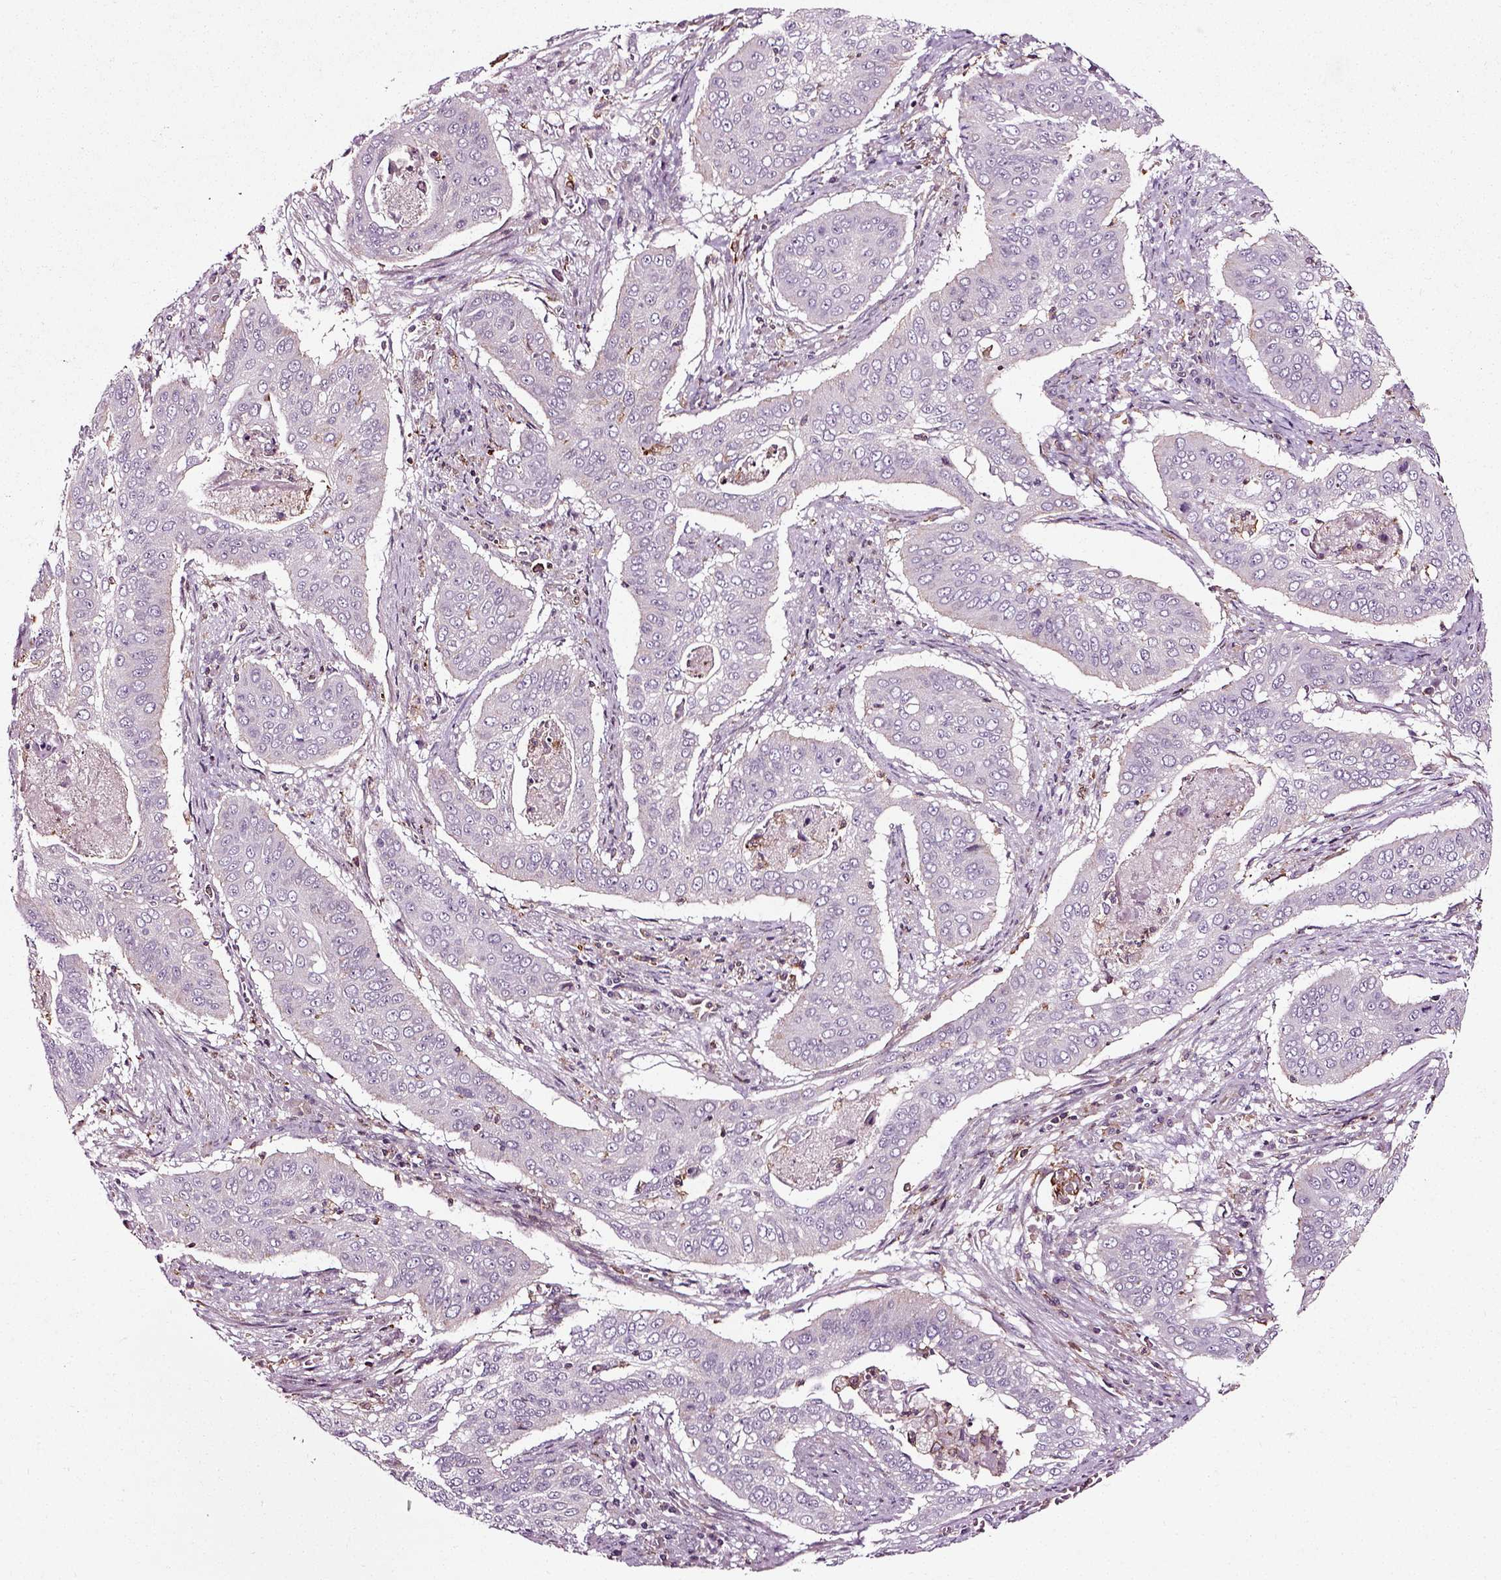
{"staining": {"intensity": "negative", "quantity": "none", "location": "none"}, "tissue": "cervical cancer", "cell_type": "Tumor cells", "image_type": "cancer", "snomed": [{"axis": "morphology", "description": "Squamous cell carcinoma, NOS"}, {"axis": "topography", "description": "Cervix"}], "caption": "Immunohistochemistry of human squamous cell carcinoma (cervical) exhibits no expression in tumor cells. (DAB (3,3'-diaminobenzidine) immunohistochemistry (IHC), high magnification).", "gene": "RHOF", "patient": {"sex": "female", "age": 39}}